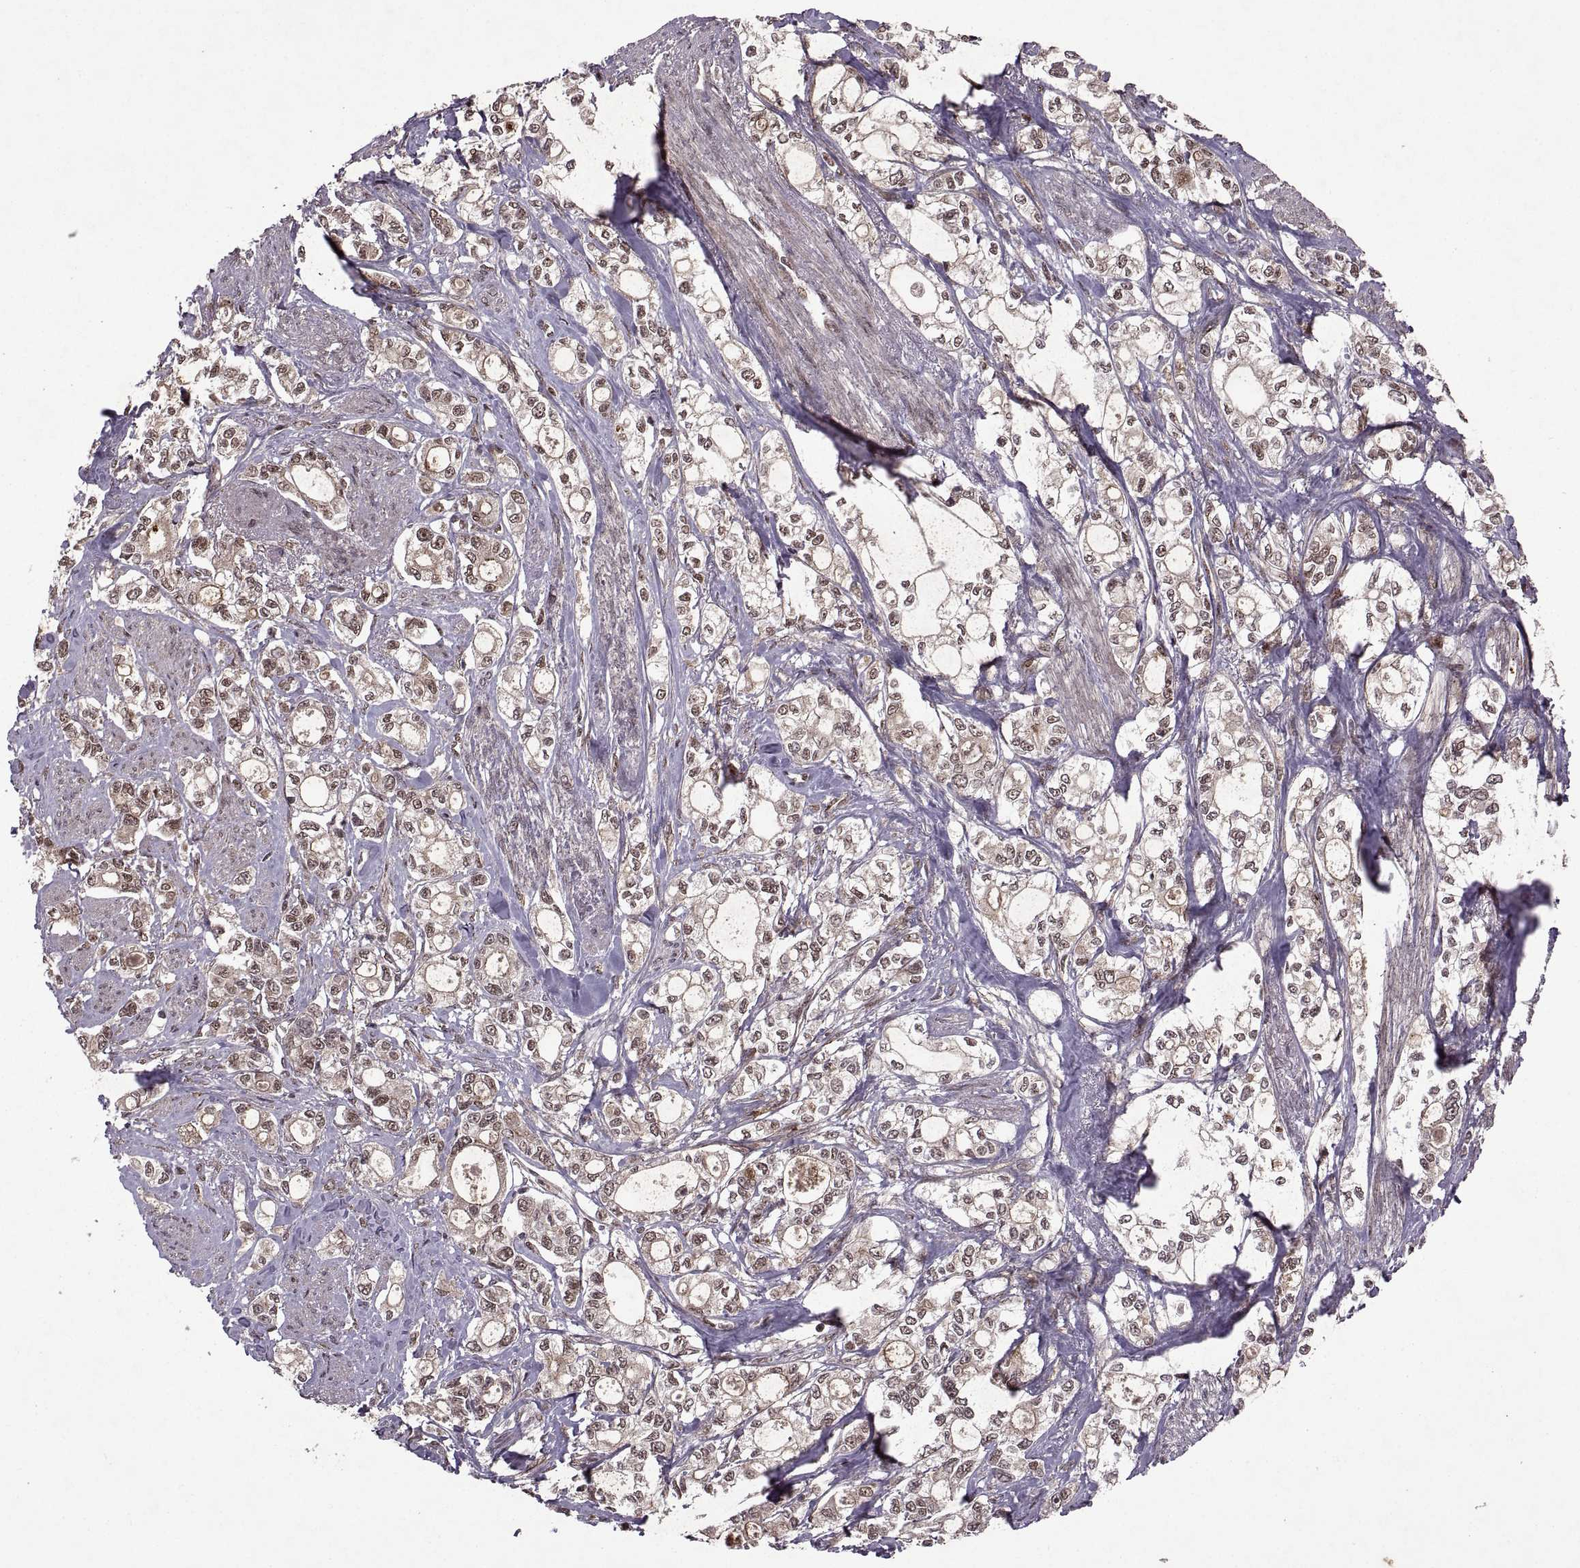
{"staining": {"intensity": "moderate", "quantity": ">75%", "location": "cytoplasmic/membranous,nuclear"}, "tissue": "stomach cancer", "cell_type": "Tumor cells", "image_type": "cancer", "snomed": [{"axis": "morphology", "description": "Adenocarcinoma, NOS"}, {"axis": "topography", "description": "Stomach"}], "caption": "This image displays IHC staining of human stomach cancer (adenocarcinoma), with medium moderate cytoplasmic/membranous and nuclear positivity in about >75% of tumor cells.", "gene": "PTOV1", "patient": {"sex": "male", "age": 63}}